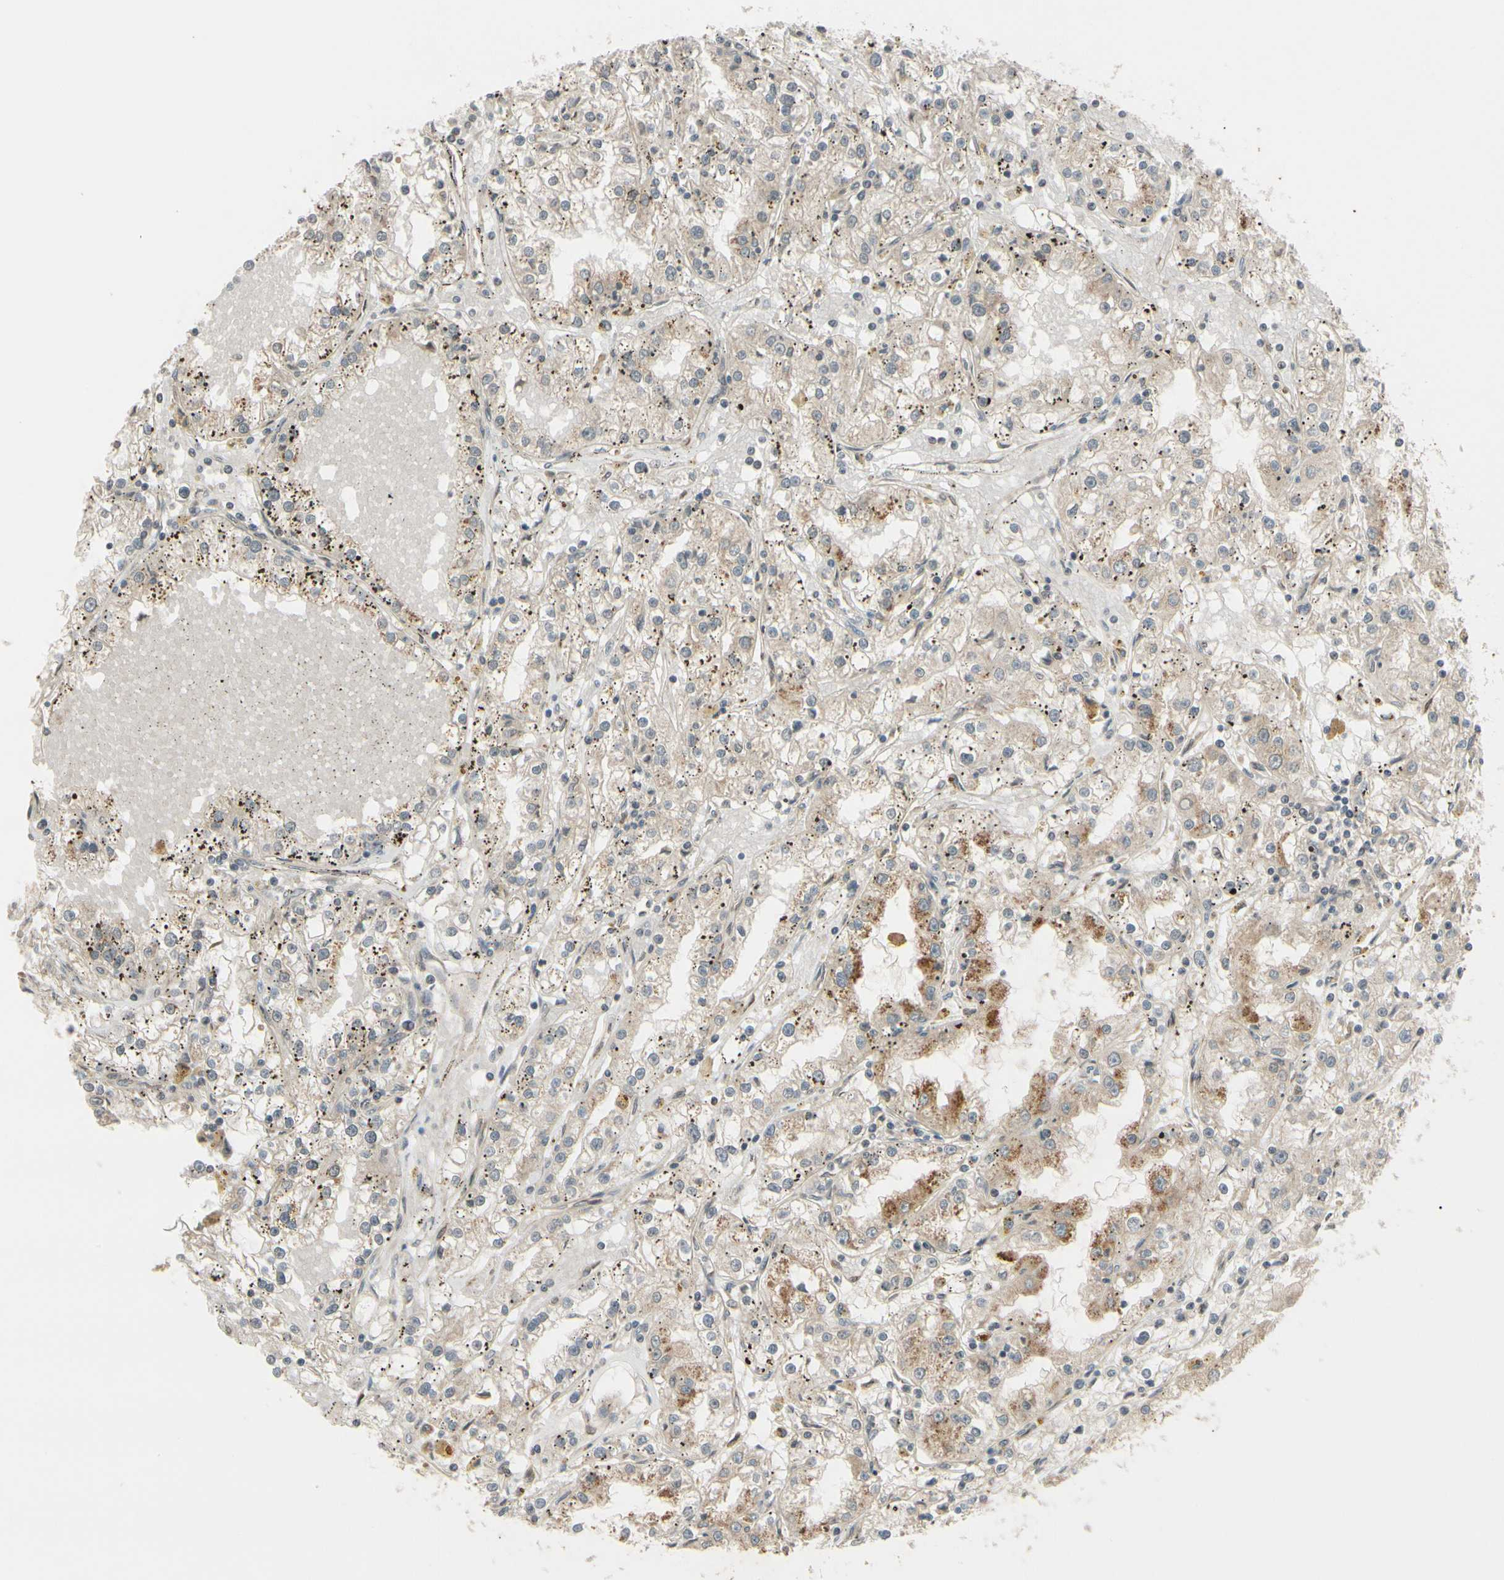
{"staining": {"intensity": "weak", "quantity": ">75%", "location": "cytoplasmic/membranous"}, "tissue": "renal cancer", "cell_type": "Tumor cells", "image_type": "cancer", "snomed": [{"axis": "morphology", "description": "Adenocarcinoma, NOS"}, {"axis": "topography", "description": "Kidney"}], "caption": "The histopathology image reveals immunohistochemical staining of renal cancer (adenocarcinoma). There is weak cytoplasmic/membranous positivity is seen in about >75% of tumor cells.", "gene": "FGF10", "patient": {"sex": "male", "age": 56}}